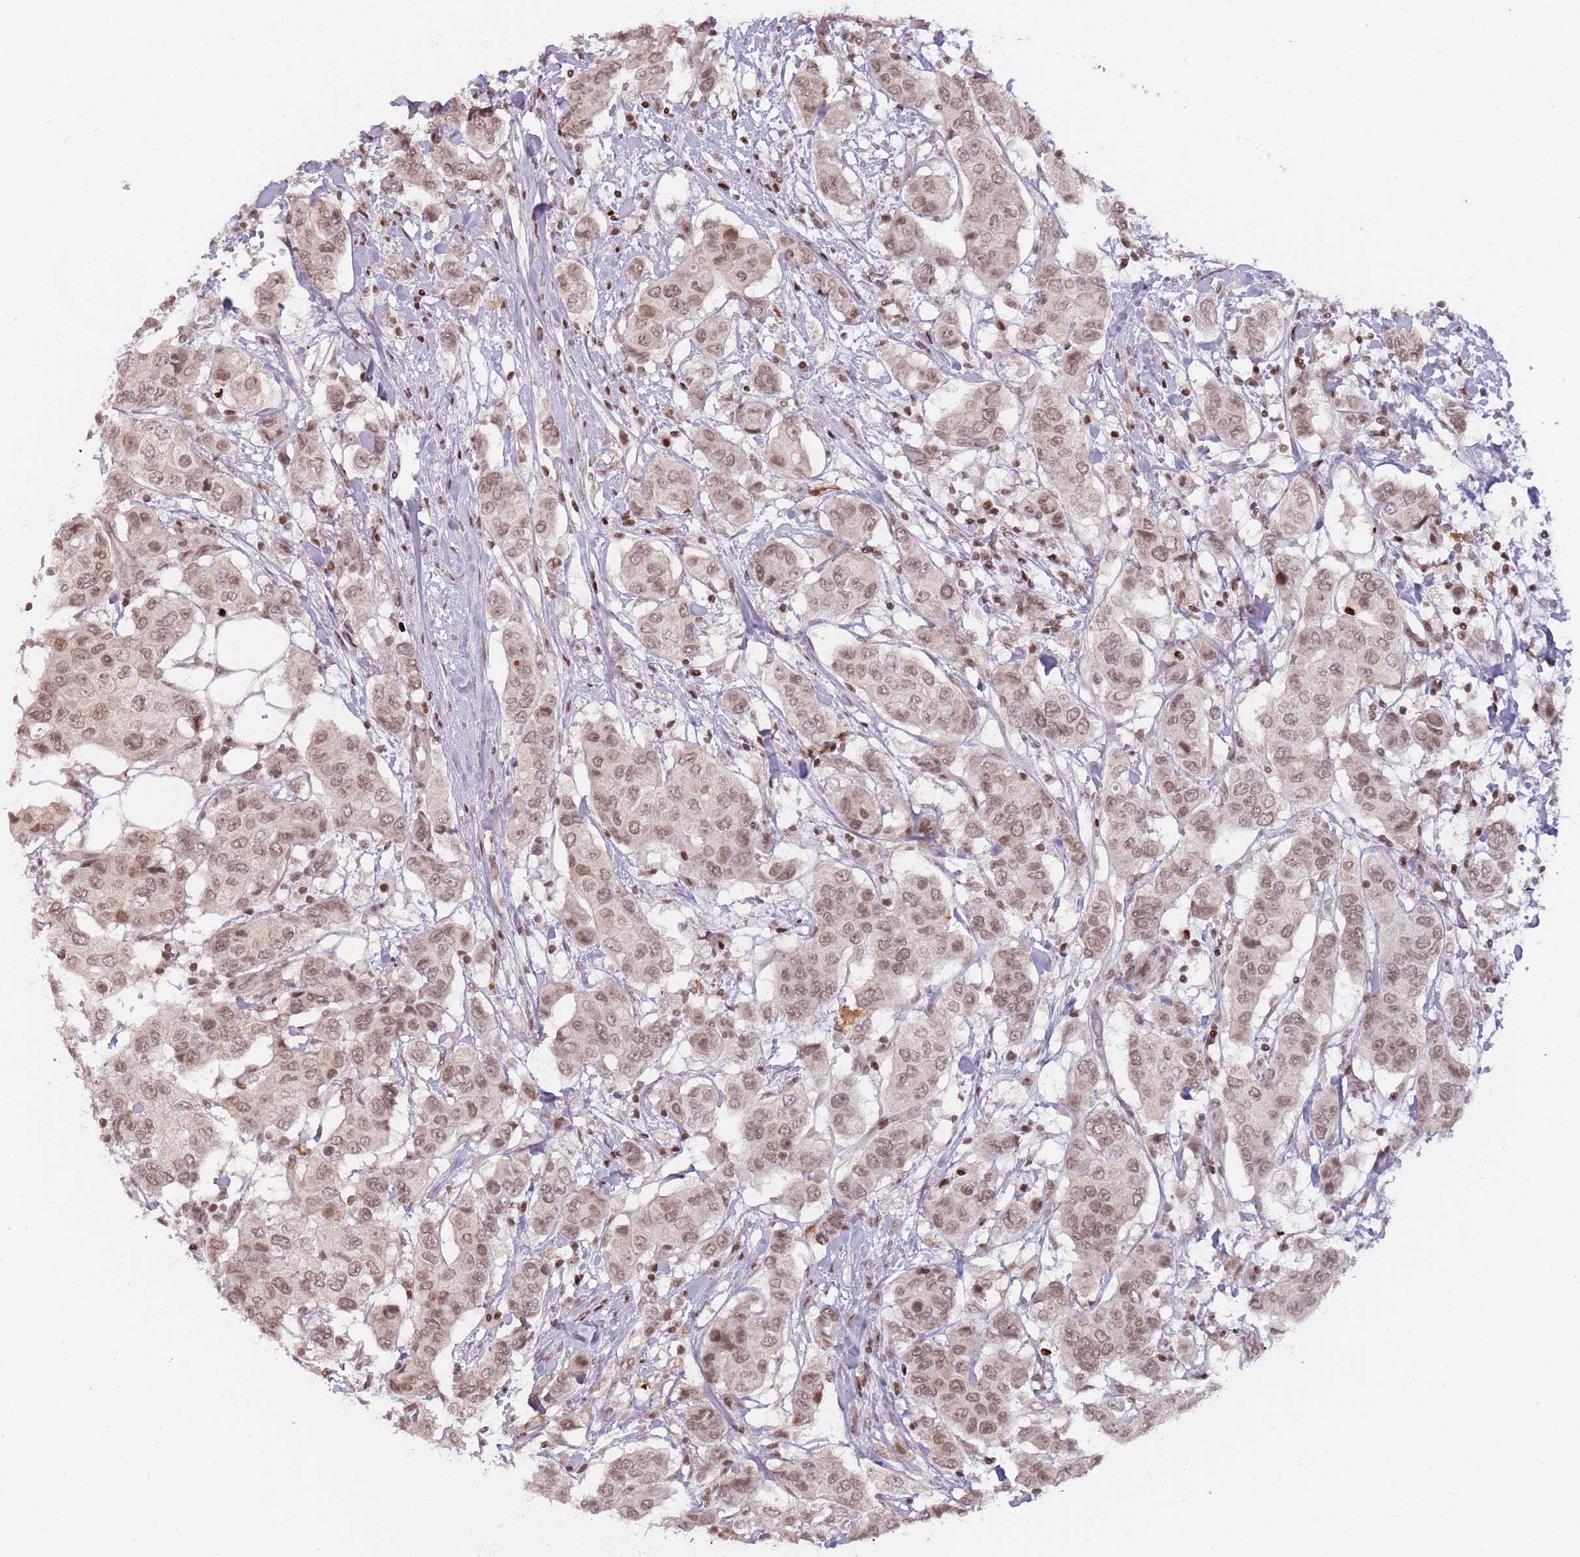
{"staining": {"intensity": "moderate", "quantity": ">75%", "location": "nuclear"}, "tissue": "breast cancer", "cell_type": "Tumor cells", "image_type": "cancer", "snomed": [{"axis": "morphology", "description": "Lobular carcinoma"}, {"axis": "topography", "description": "Breast"}], "caption": "A photomicrograph of human breast cancer (lobular carcinoma) stained for a protein shows moderate nuclear brown staining in tumor cells.", "gene": "SH3RF3", "patient": {"sex": "female", "age": 51}}